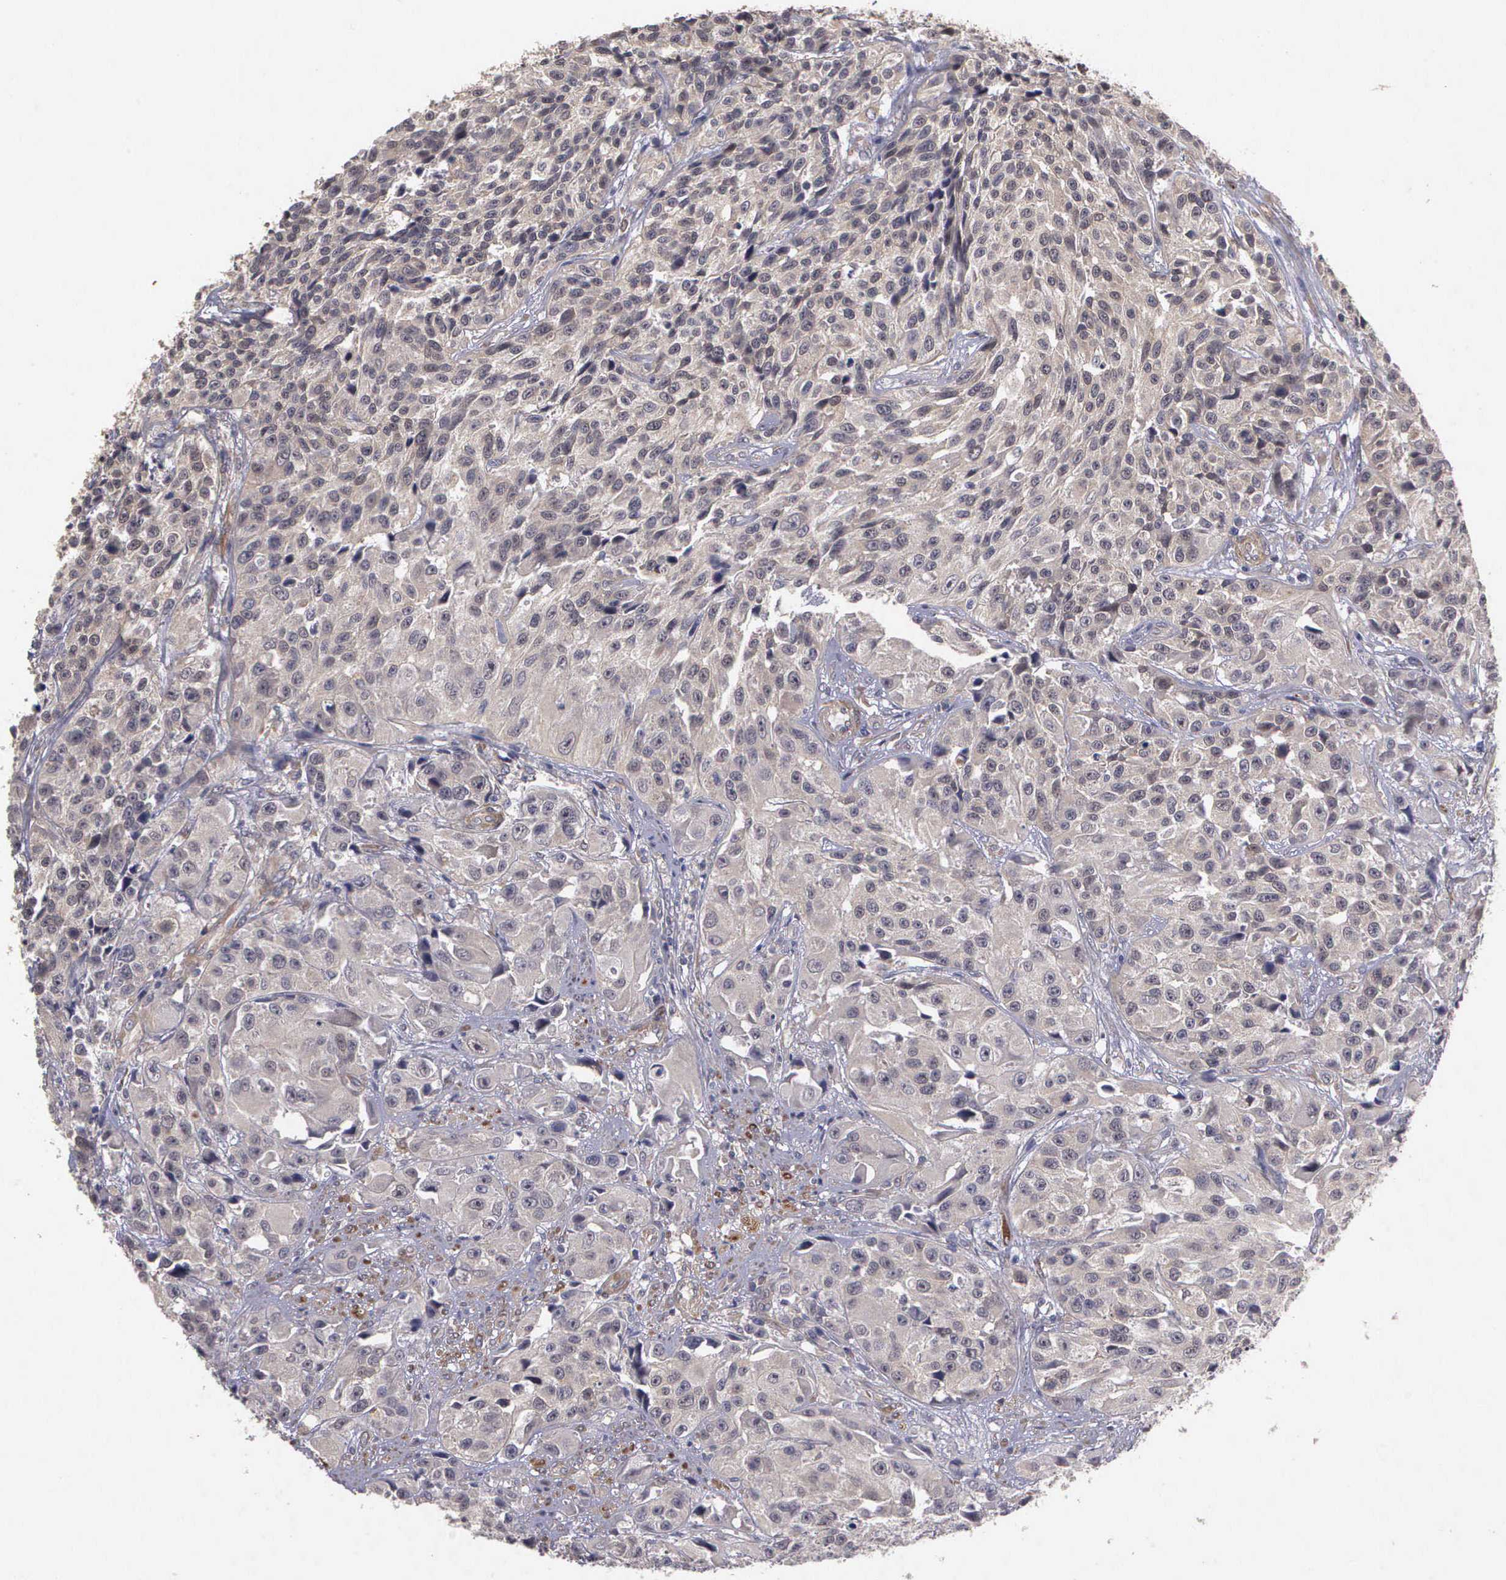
{"staining": {"intensity": "weak", "quantity": ">75%", "location": "cytoplasmic/membranous"}, "tissue": "urothelial cancer", "cell_type": "Tumor cells", "image_type": "cancer", "snomed": [{"axis": "morphology", "description": "Urothelial carcinoma, High grade"}, {"axis": "topography", "description": "Urinary bladder"}], "caption": "Immunohistochemistry histopathology image of urothelial cancer stained for a protein (brown), which reveals low levels of weak cytoplasmic/membranous positivity in about >75% of tumor cells.", "gene": "RTL10", "patient": {"sex": "female", "age": 81}}